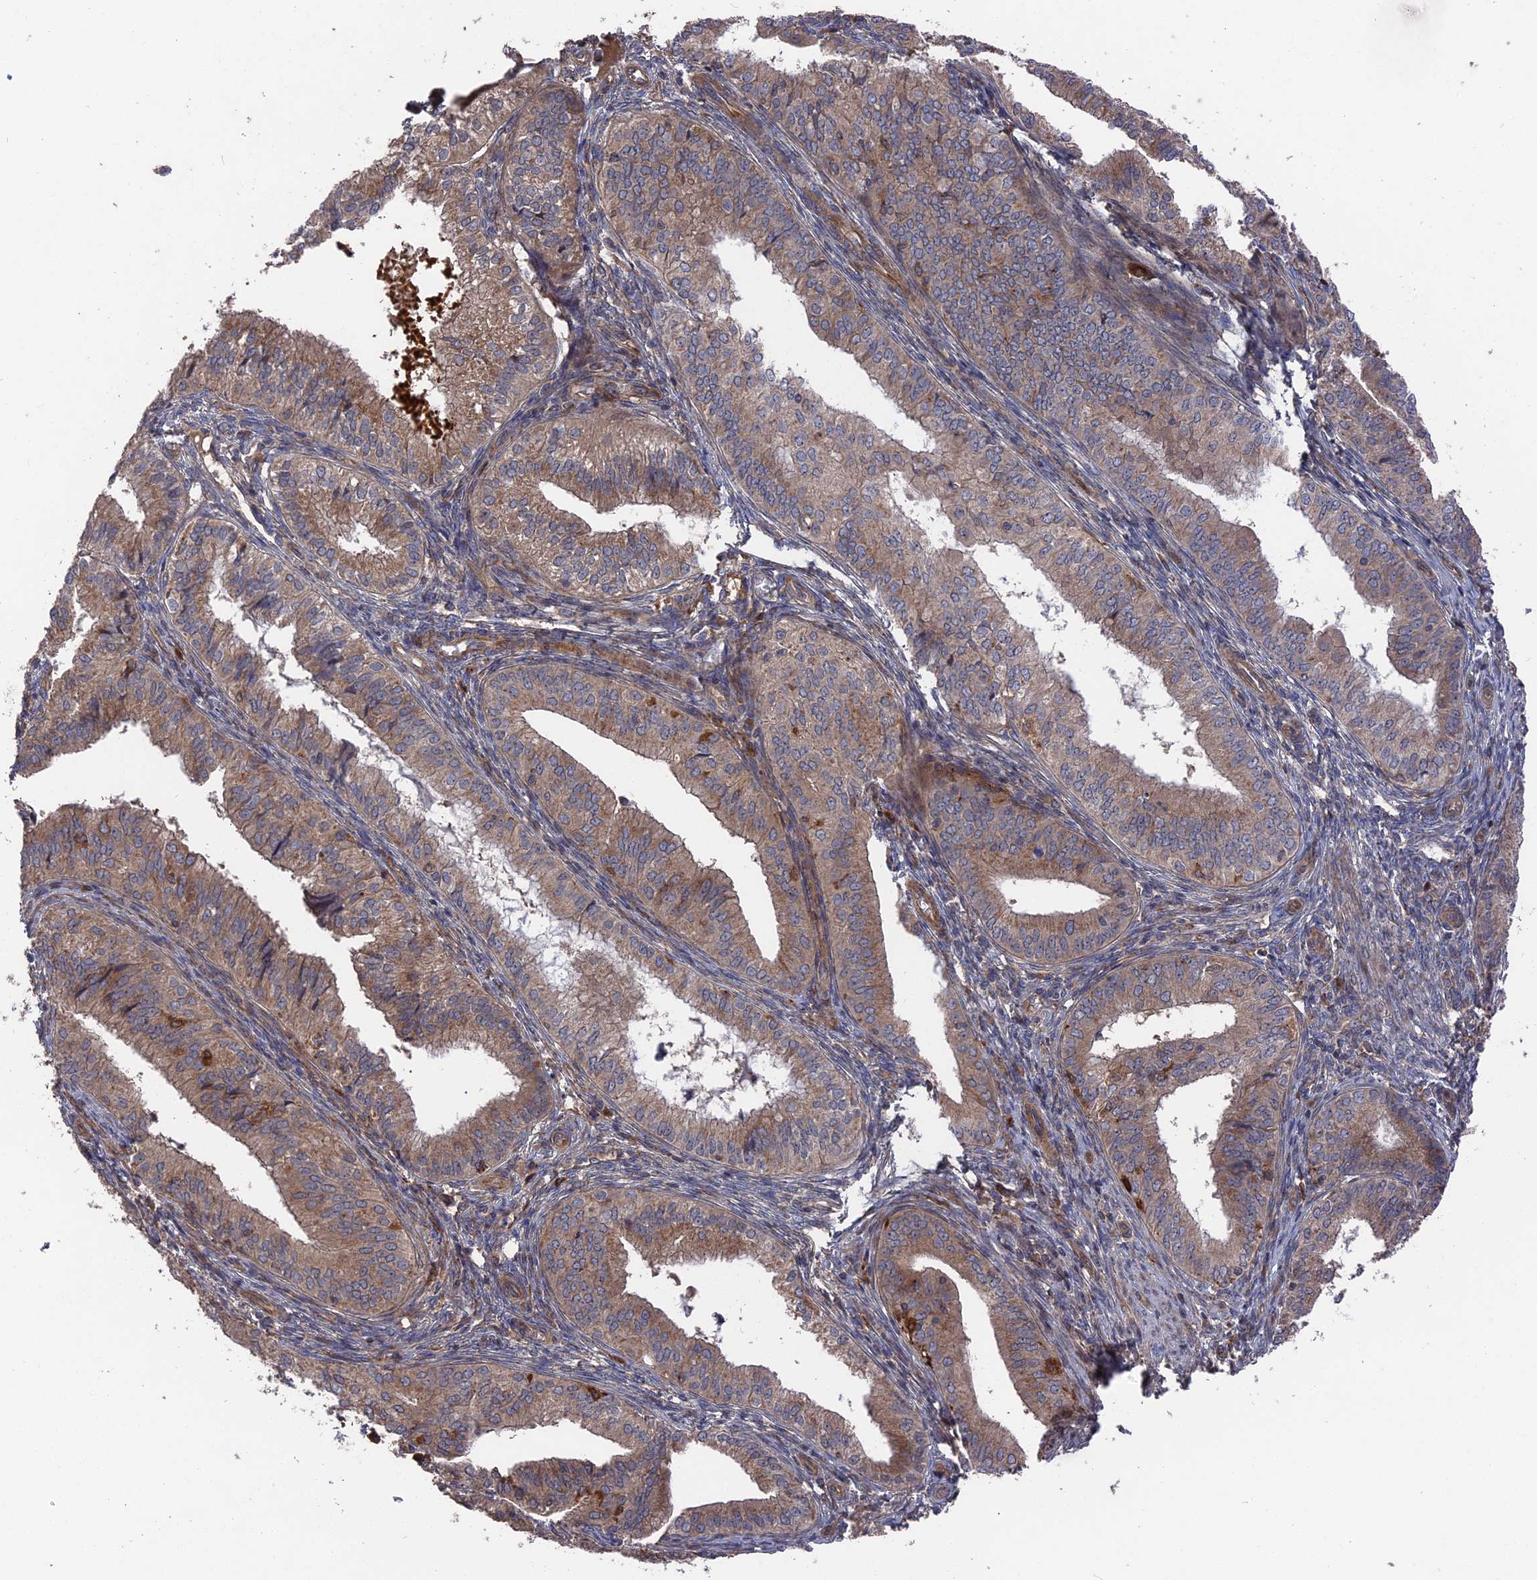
{"staining": {"intensity": "moderate", "quantity": ">75%", "location": "cytoplasmic/membranous"}, "tissue": "endometrial cancer", "cell_type": "Tumor cells", "image_type": "cancer", "snomed": [{"axis": "morphology", "description": "Adenocarcinoma, NOS"}, {"axis": "topography", "description": "Endometrium"}], "caption": "A brown stain labels moderate cytoplasmic/membranous expression of a protein in adenocarcinoma (endometrial) tumor cells.", "gene": "DEF8", "patient": {"sex": "female", "age": 50}}